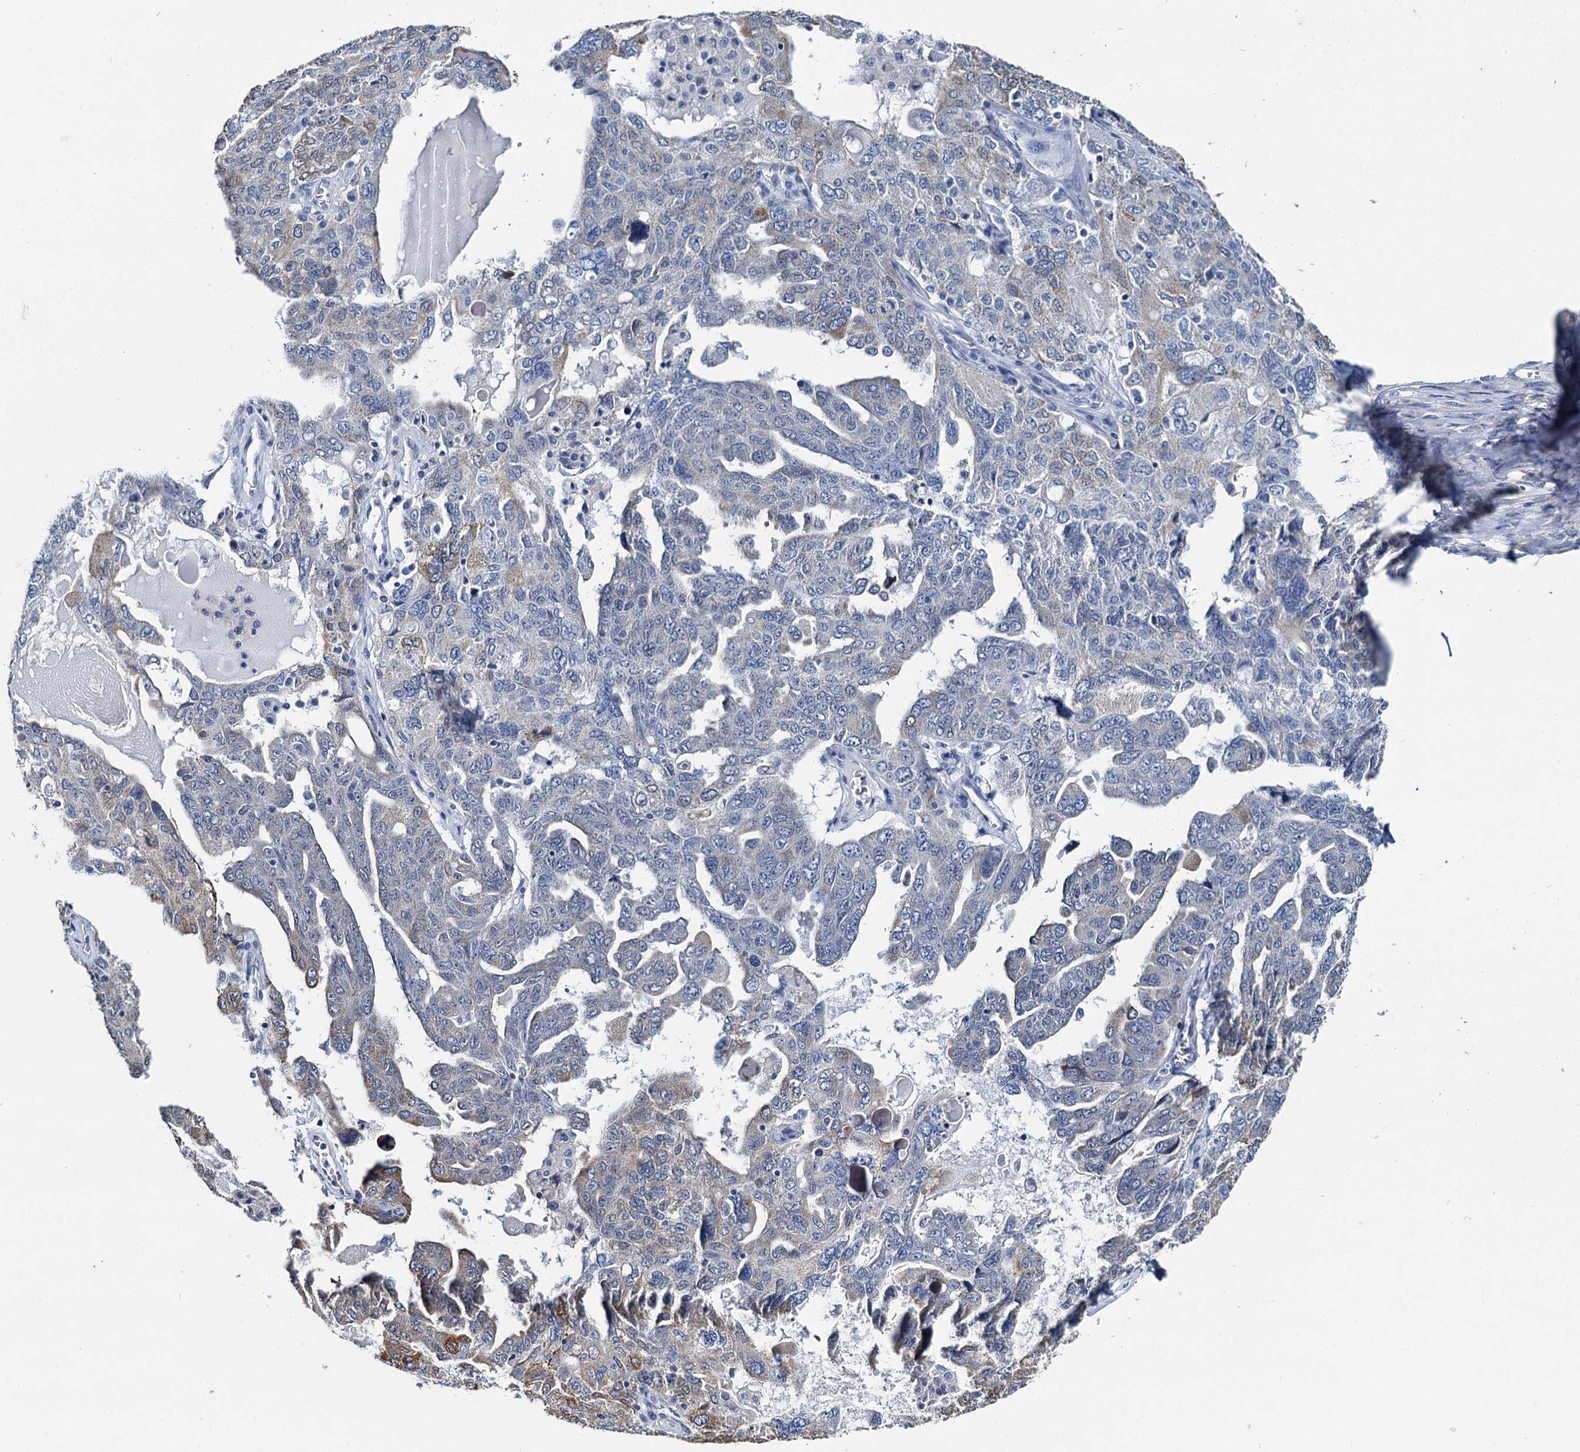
{"staining": {"intensity": "weak", "quantity": "<25%", "location": "cytoplasmic/membranous"}, "tissue": "ovarian cancer", "cell_type": "Tumor cells", "image_type": "cancer", "snomed": [{"axis": "morphology", "description": "Carcinoma, endometroid"}, {"axis": "topography", "description": "Ovary"}], "caption": "Immunohistochemistry (IHC) of ovarian endometroid carcinoma demonstrates no expression in tumor cells.", "gene": "MIOX", "patient": {"sex": "female", "age": 62}}